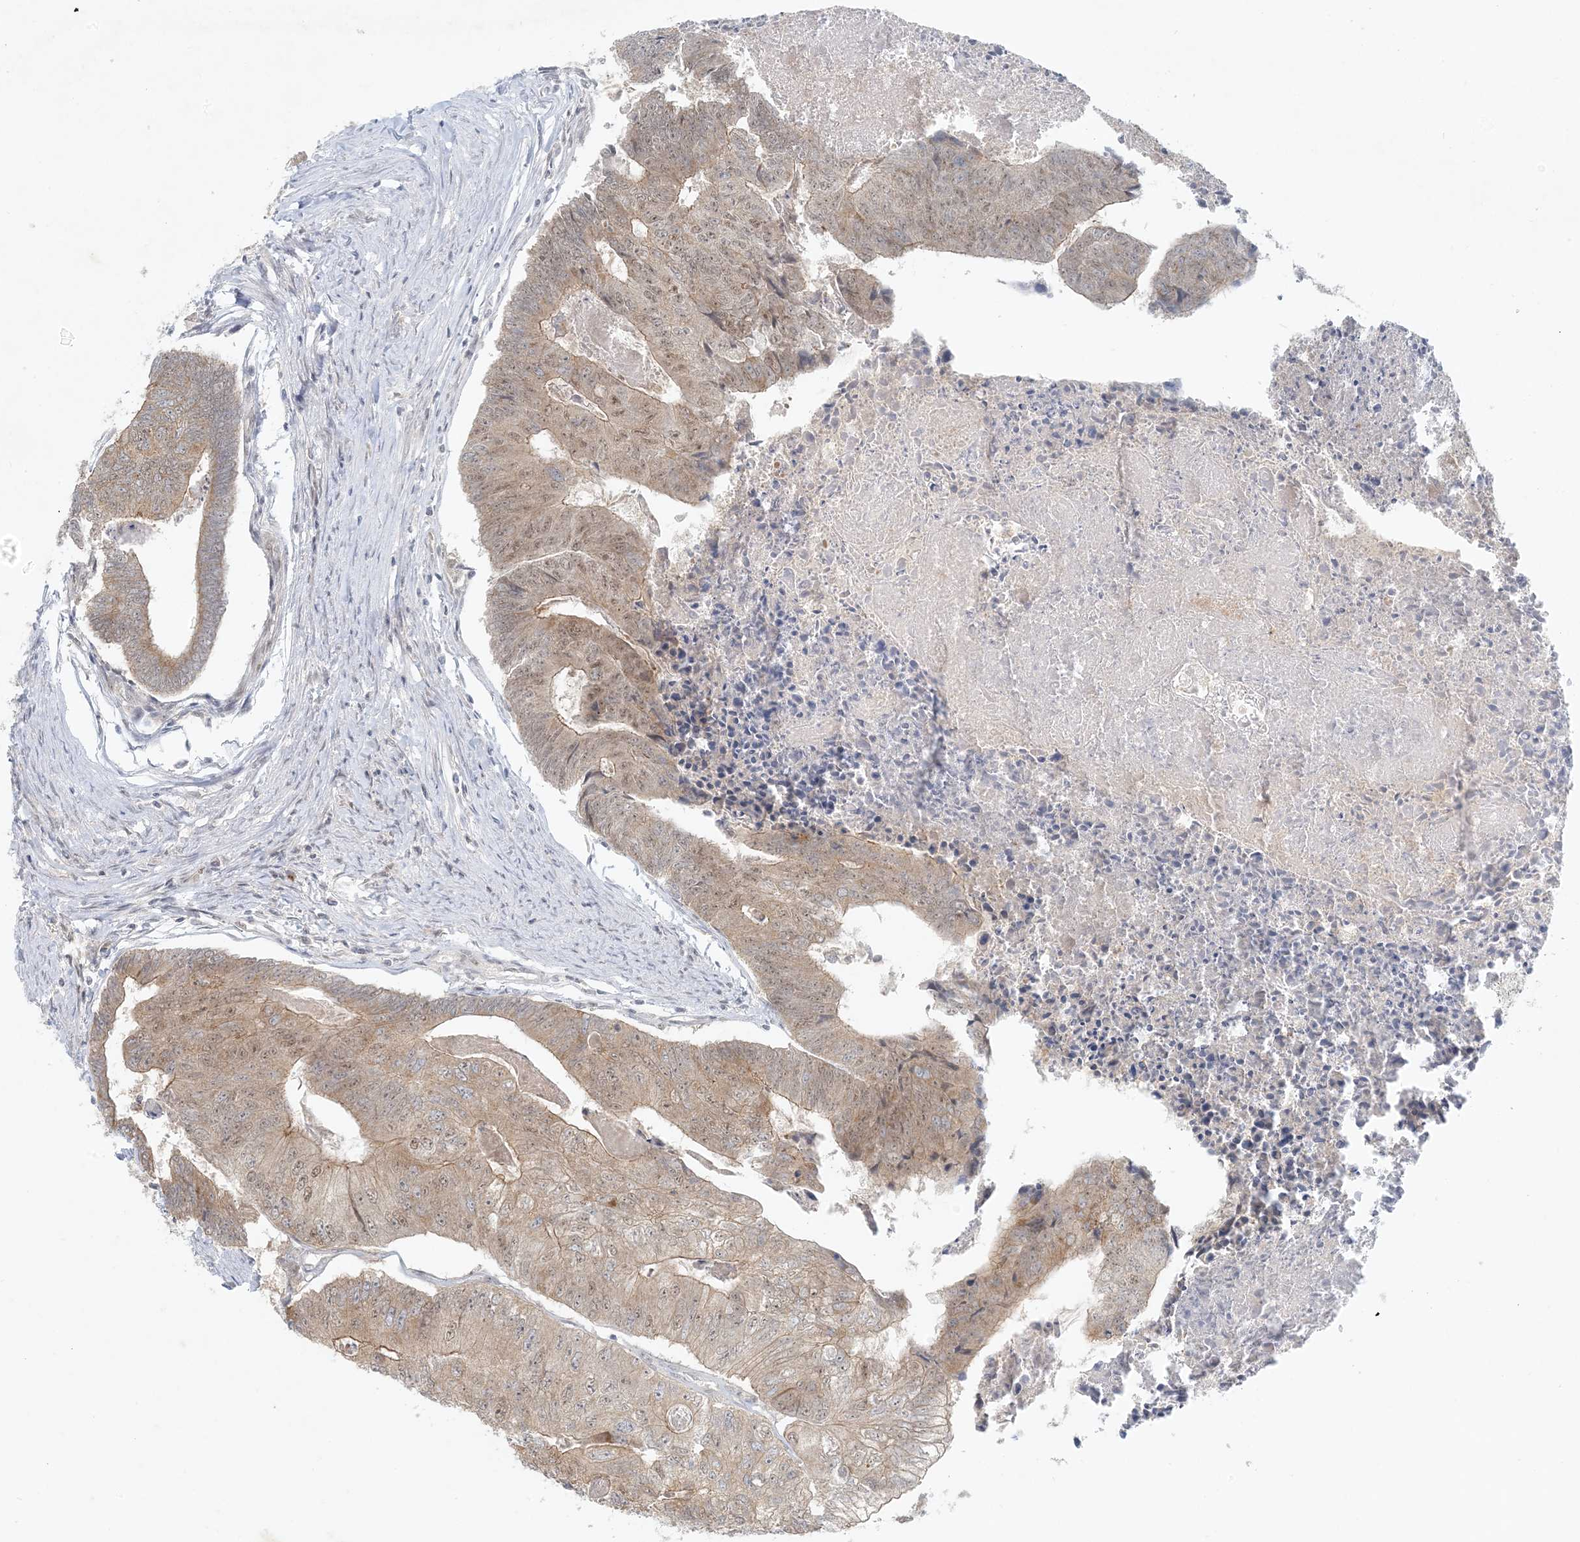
{"staining": {"intensity": "weak", "quantity": ">75%", "location": "cytoplasmic/membranous,nuclear"}, "tissue": "colorectal cancer", "cell_type": "Tumor cells", "image_type": "cancer", "snomed": [{"axis": "morphology", "description": "Adenocarcinoma, NOS"}, {"axis": "topography", "description": "Colon"}], "caption": "IHC micrograph of human colorectal adenocarcinoma stained for a protein (brown), which exhibits low levels of weak cytoplasmic/membranous and nuclear expression in about >75% of tumor cells.", "gene": "OBI1", "patient": {"sex": "female", "age": 67}}